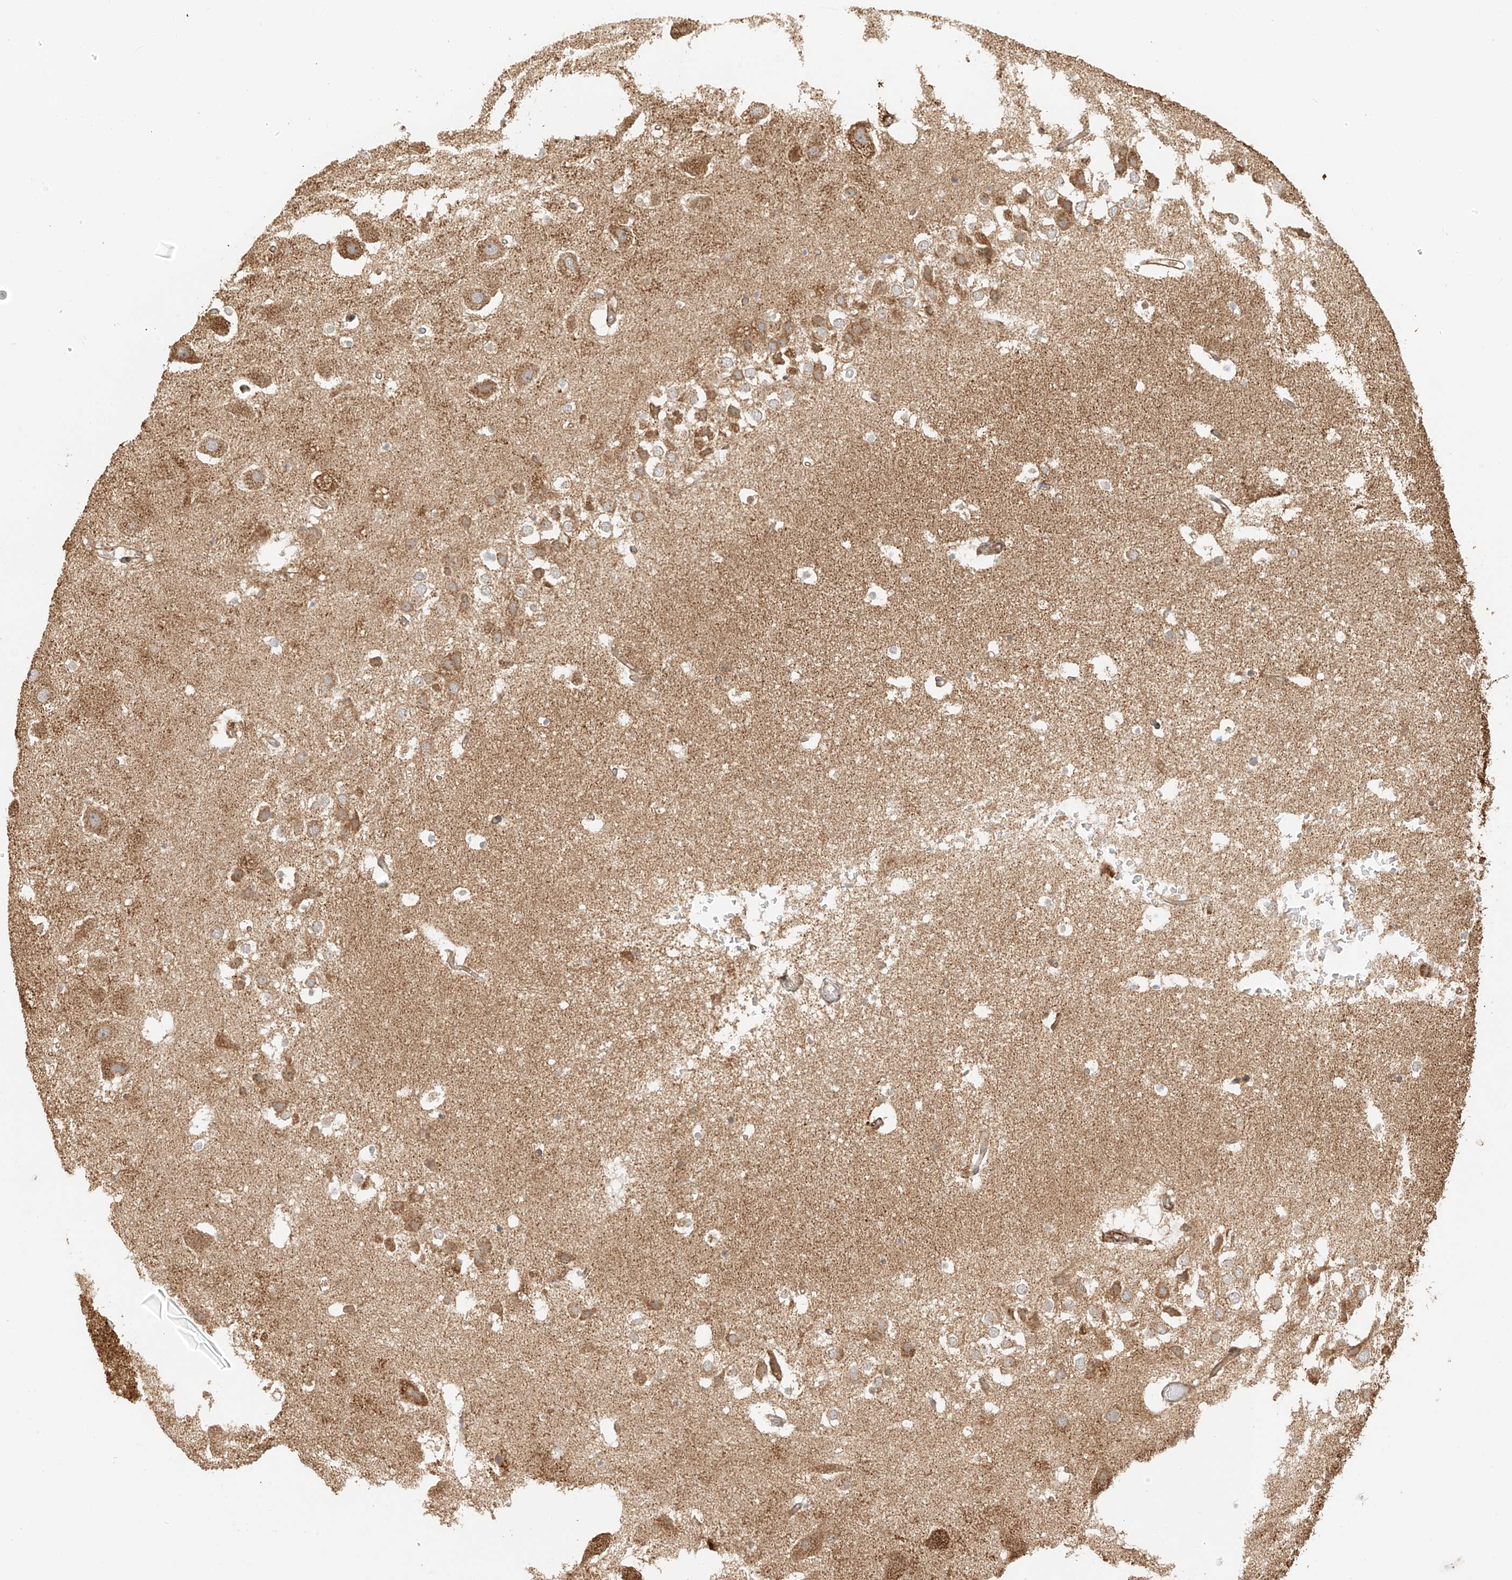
{"staining": {"intensity": "weak", "quantity": "<25%", "location": "cytoplasmic/membranous"}, "tissue": "hippocampus", "cell_type": "Glial cells", "image_type": "normal", "snomed": [{"axis": "morphology", "description": "Normal tissue, NOS"}, {"axis": "topography", "description": "Hippocampus"}], "caption": "Protein analysis of unremarkable hippocampus exhibits no significant positivity in glial cells.", "gene": "MIPEP", "patient": {"sex": "female", "age": 52}}